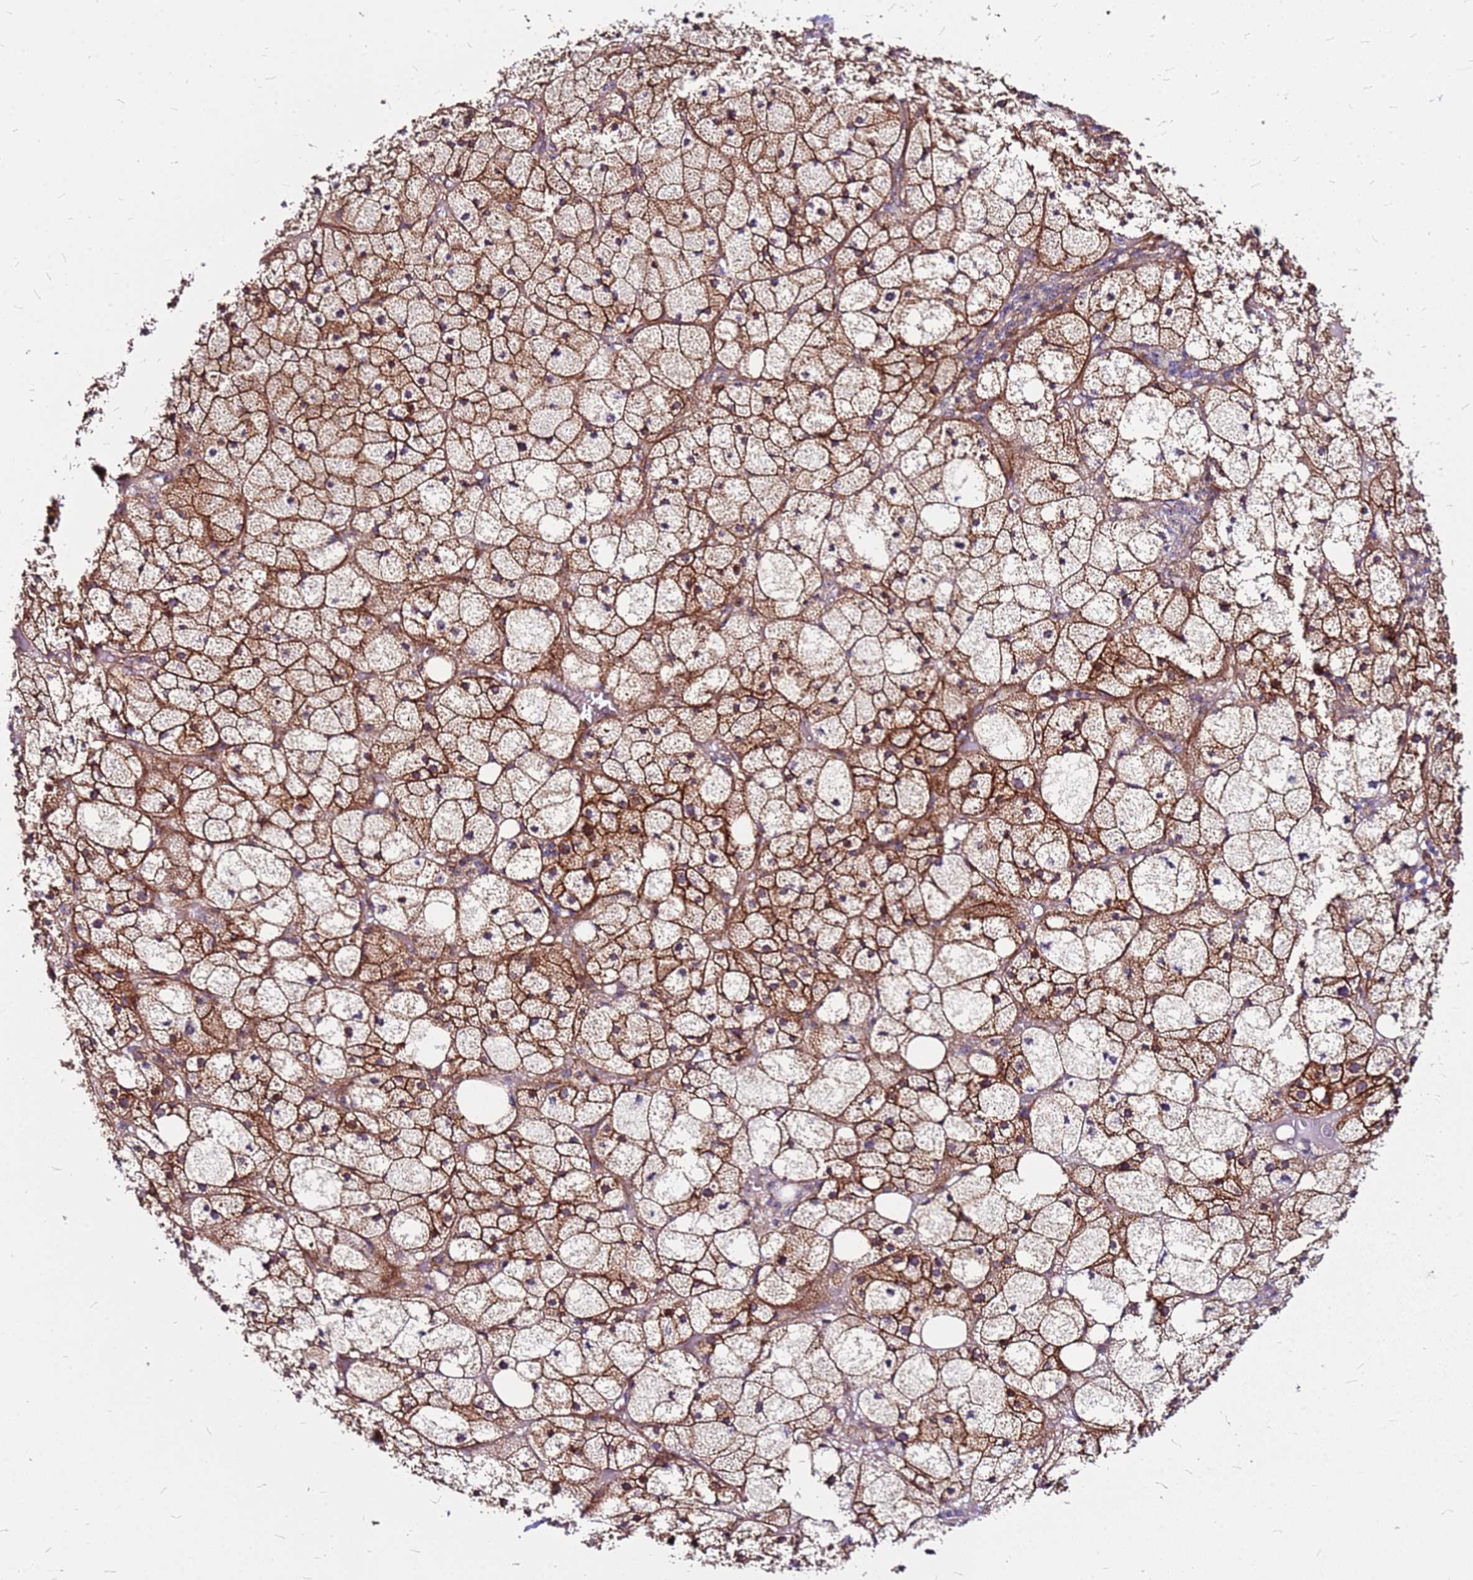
{"staining": {"intensity": "strong", "quantity": ">75%", "location": "cytoplasmic/membranous"}, "tissue": "adrenal gland", "cell_type": "Glandular cells", "image_type": "normal", "snomed": [{"axis": "morphology", "description": "Normal tissue, NOS"}, {"axis": "topography", "description": "Adrenal gland"}], "caption": "Human adrenal gland stained for a protein (brown) demonstrates strong cytoplasmic/membranous positive positivity in approximately >75% of glandular cells.", "gene": "TOPAZ1", "patient": {"sex": "female", "age": 61}}